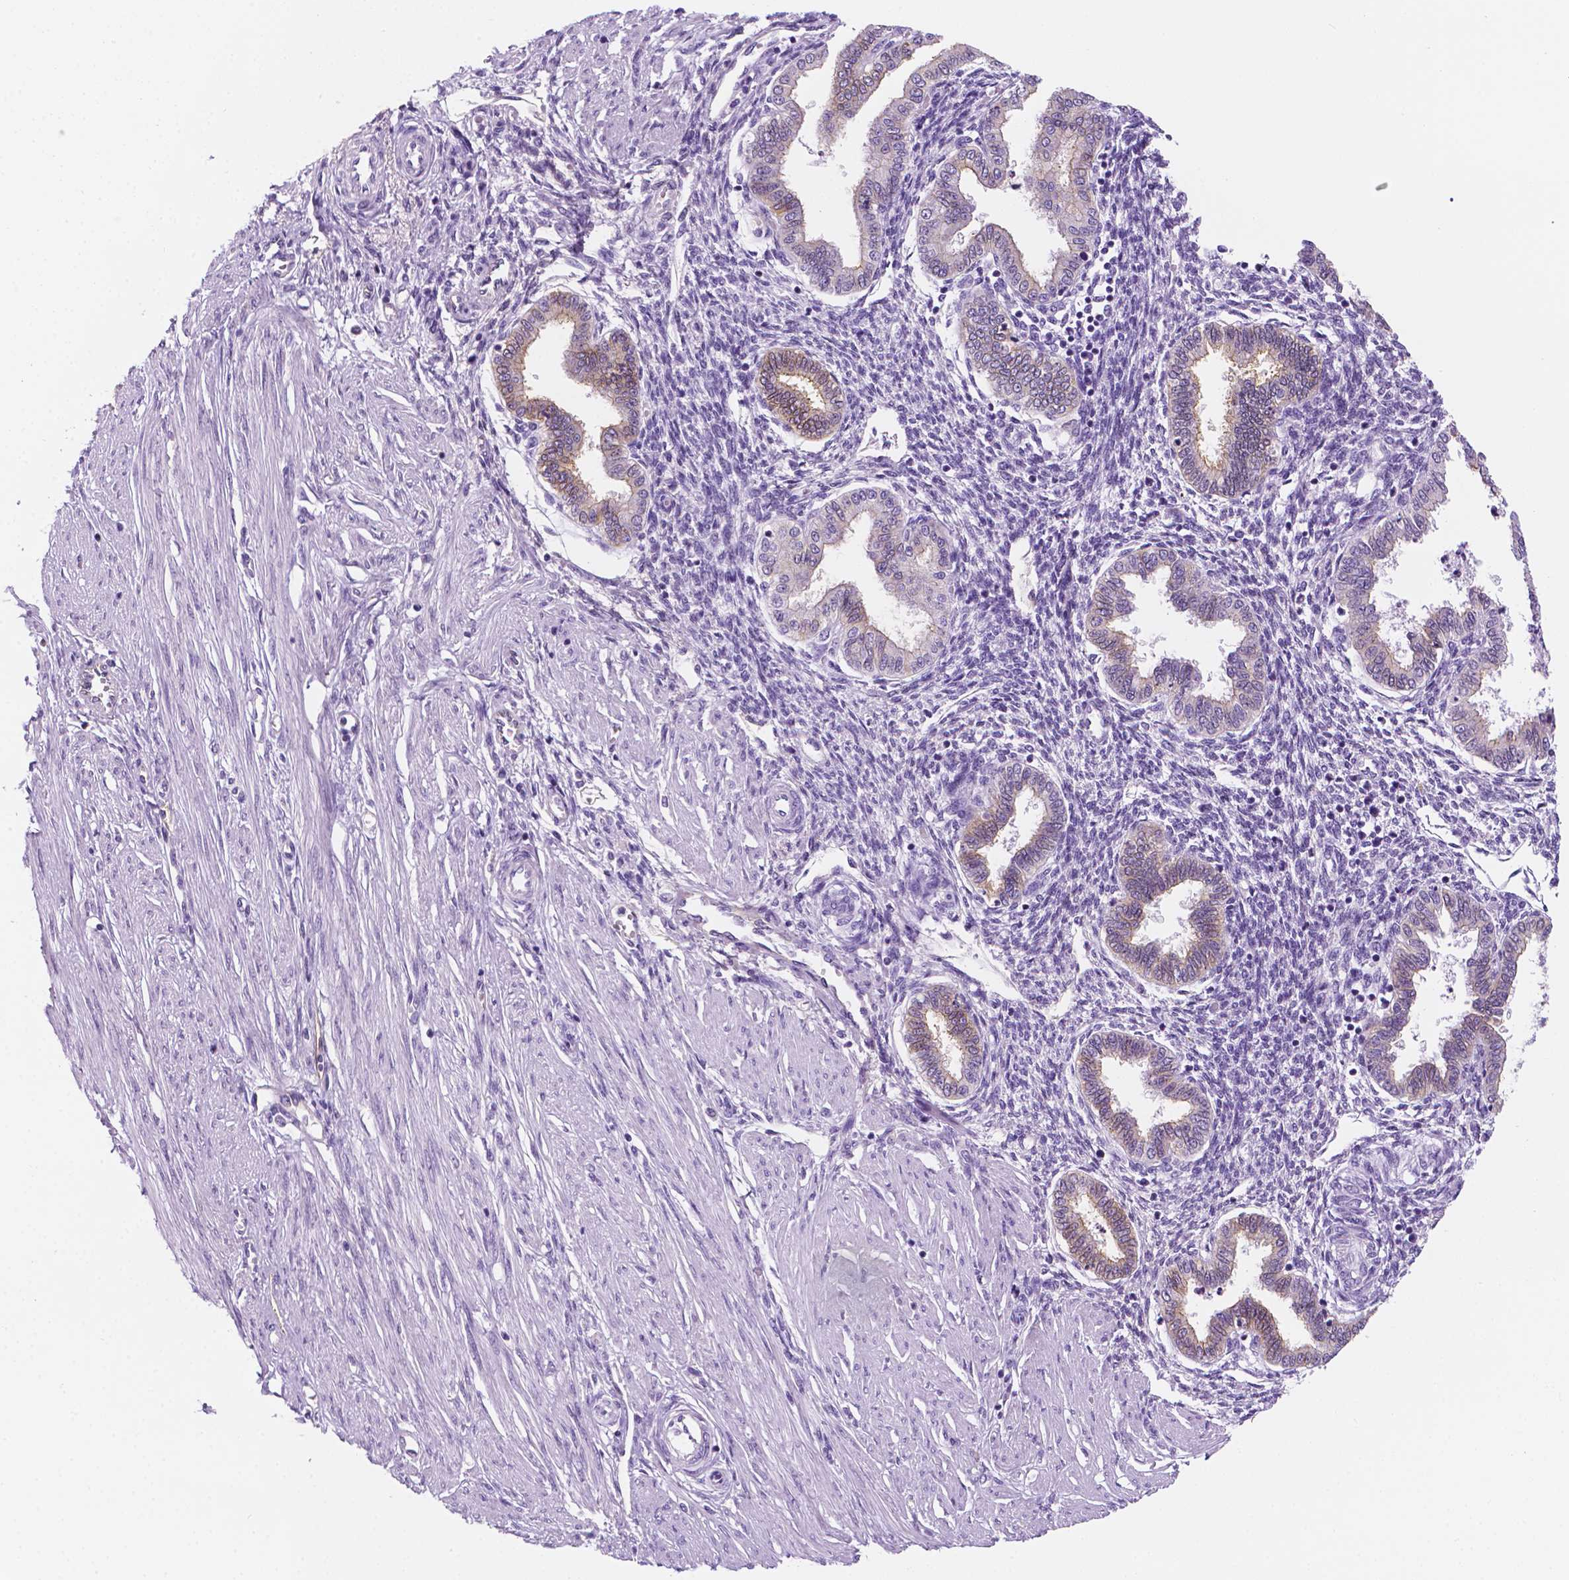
{"staining": {"intensity": "negative", "quantity": "none", "location": "none"}, "tissue": "endometrium", "cell_type": "Cells in endometrial stroma", "image_type": "normal", "snomed": [{"axis": "morphology", "description": "Normal tissue, NOS"}, {"axis": "topography", "description": "Endometrium"}], "caption": "Cells in endometrial stroma show no significant staining in unremarkable endometrium.", "gene": "PPL", "patient": {"sex": "female", "age": 33}}